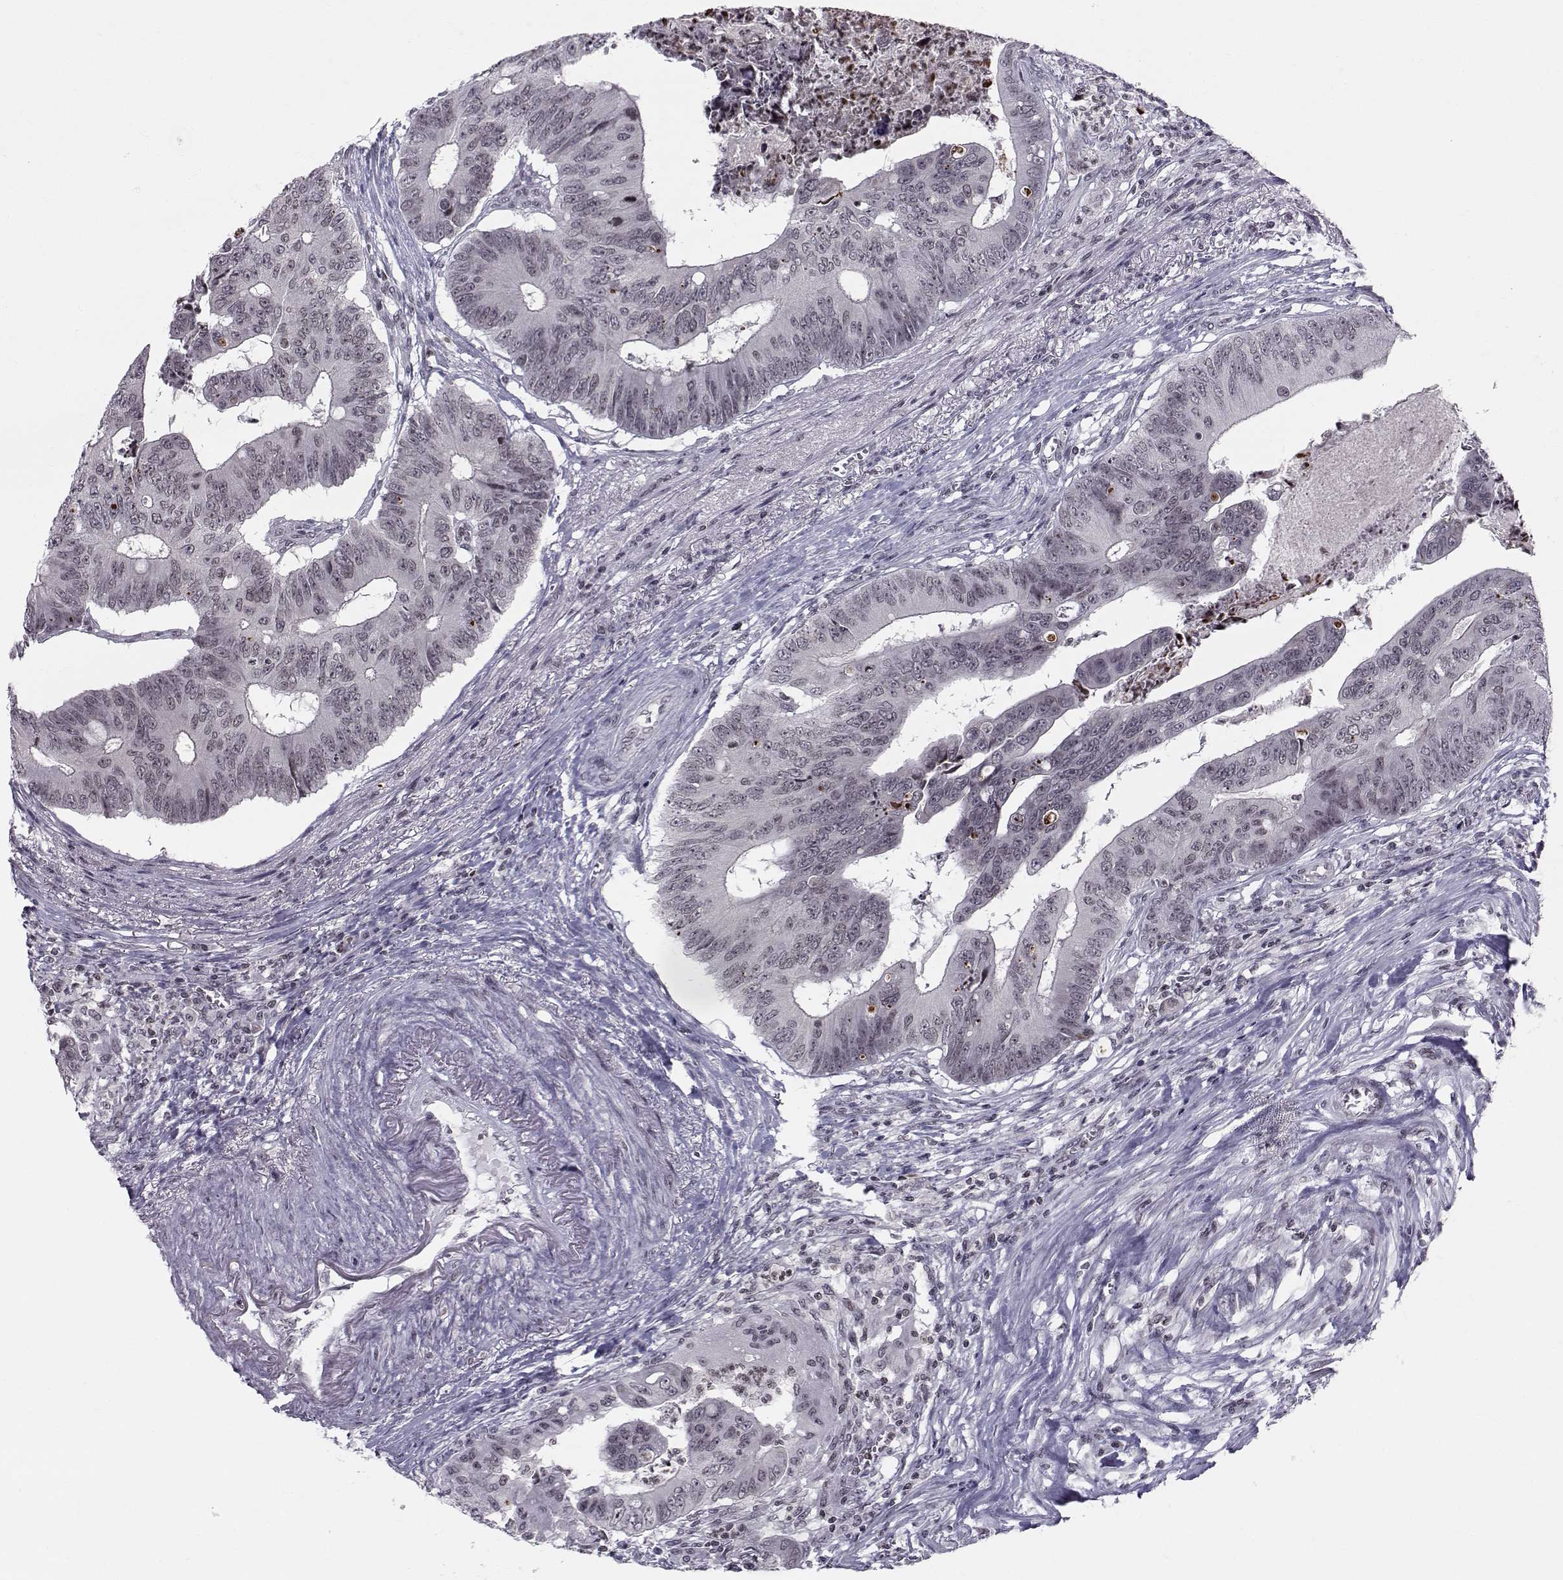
{"staining": {"intensity": "negative", "quantity": "none", "location": "none"}, "tissue": "colorectal cancer", "cell_type": "Tumor cells", "image_type": "cancer", "snomed": [{"axis": "morphology", "description": "Adenocarcinoma, NOS"}, {"axis": "topography", "description": "Colon"}], "caption": "Histopathology image shows no protein positivity in tumor cells of colorectal cancer tissue.", "gene": "MARCHF4", "patient": {"sex": "male", "age": 84}}